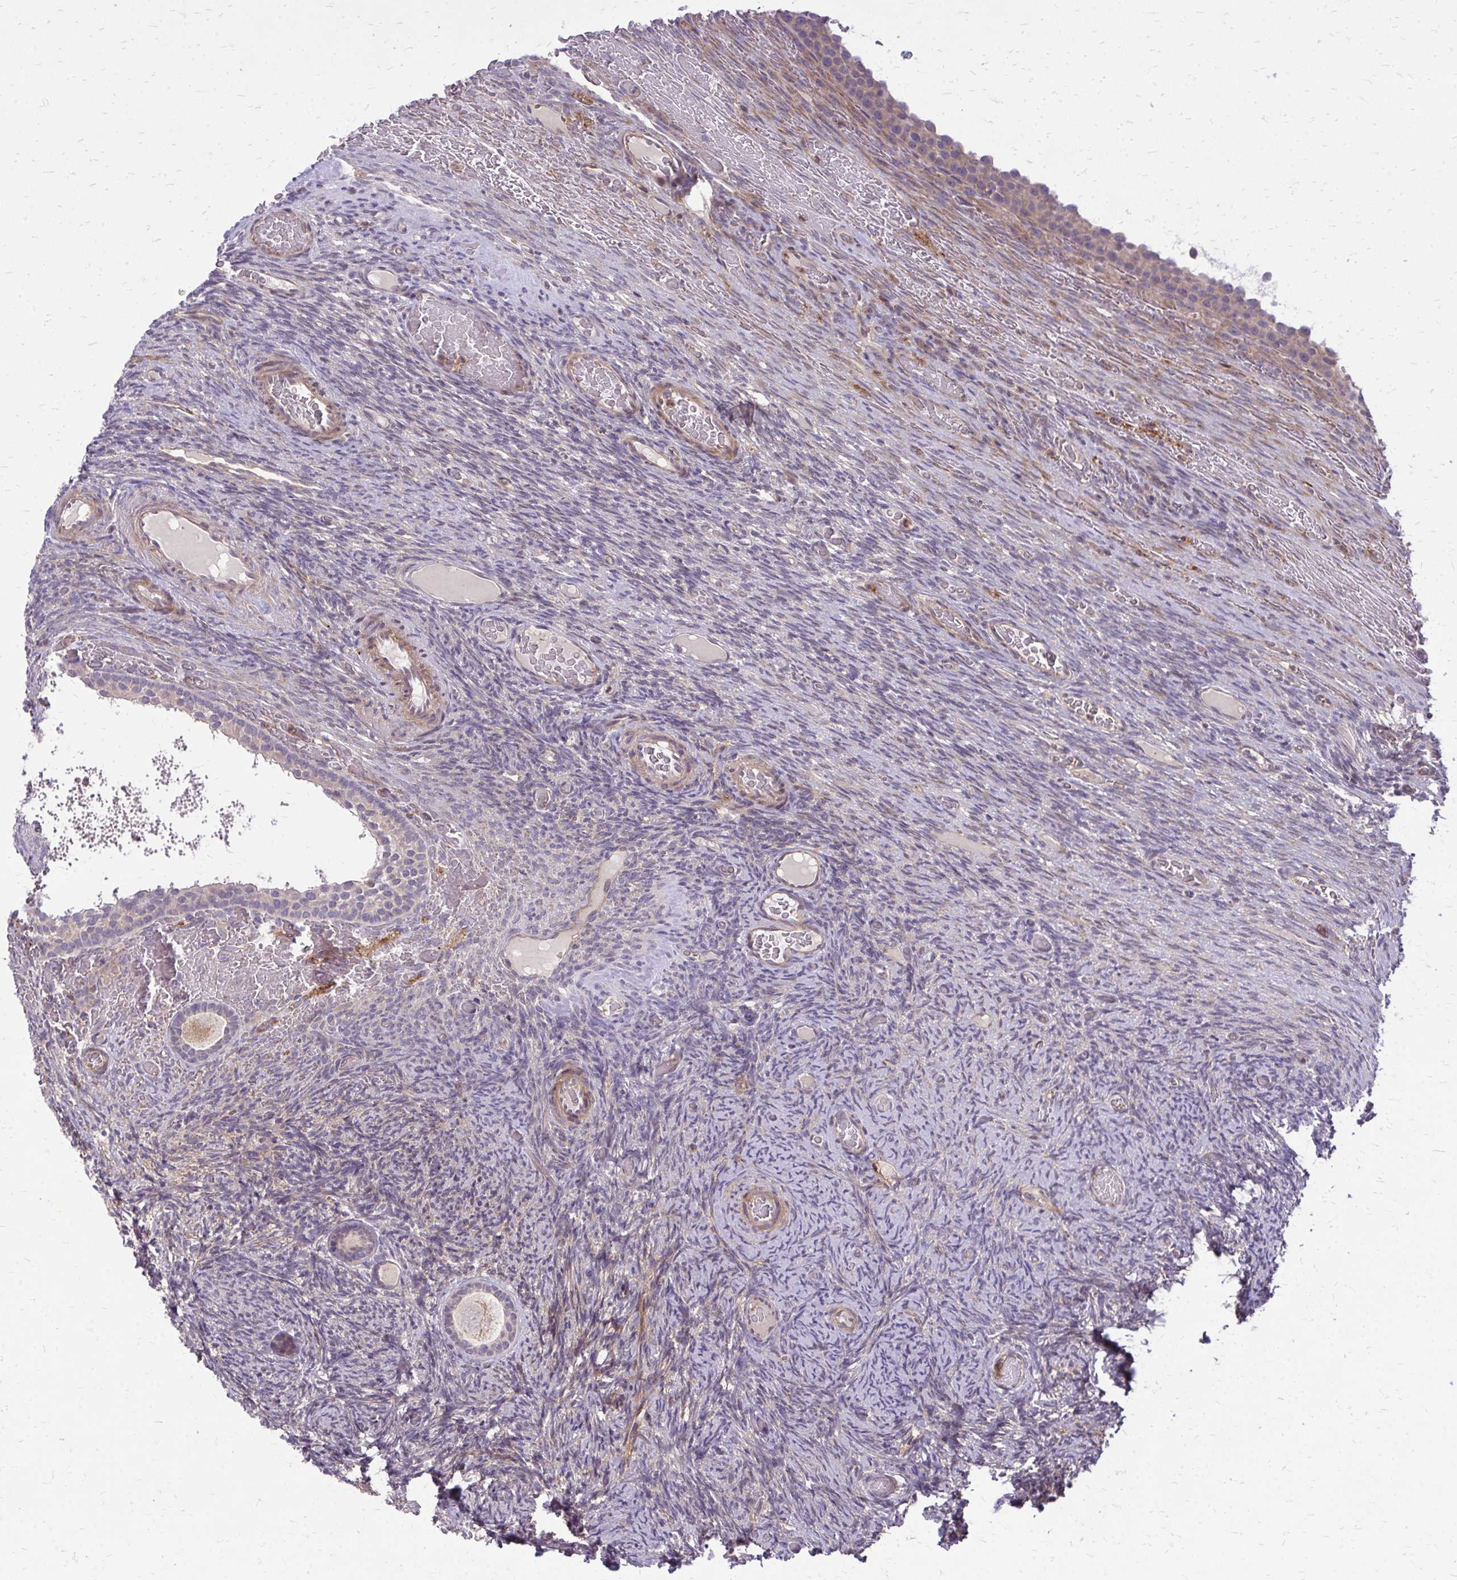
{"staining": {"intensity": "negative", "quantity": "none", "location": "none"}, "tissue": "ovary", "cell_type": "Follicle cells", "image_type": "normal", "snomed": [{"axis": "morphology", "description": "Normal tissue, NOS"}, {"axis": "topography", "description": "Ovary"}], "caption": "This is a image of immunohistochemistry (IHC) staining of unremarkable ovary, which shows no expression in follicle cells. Nuclei are stained in blue.", "gene": "OXNAD1", "patient": {"sex": "female", "age": 34}}